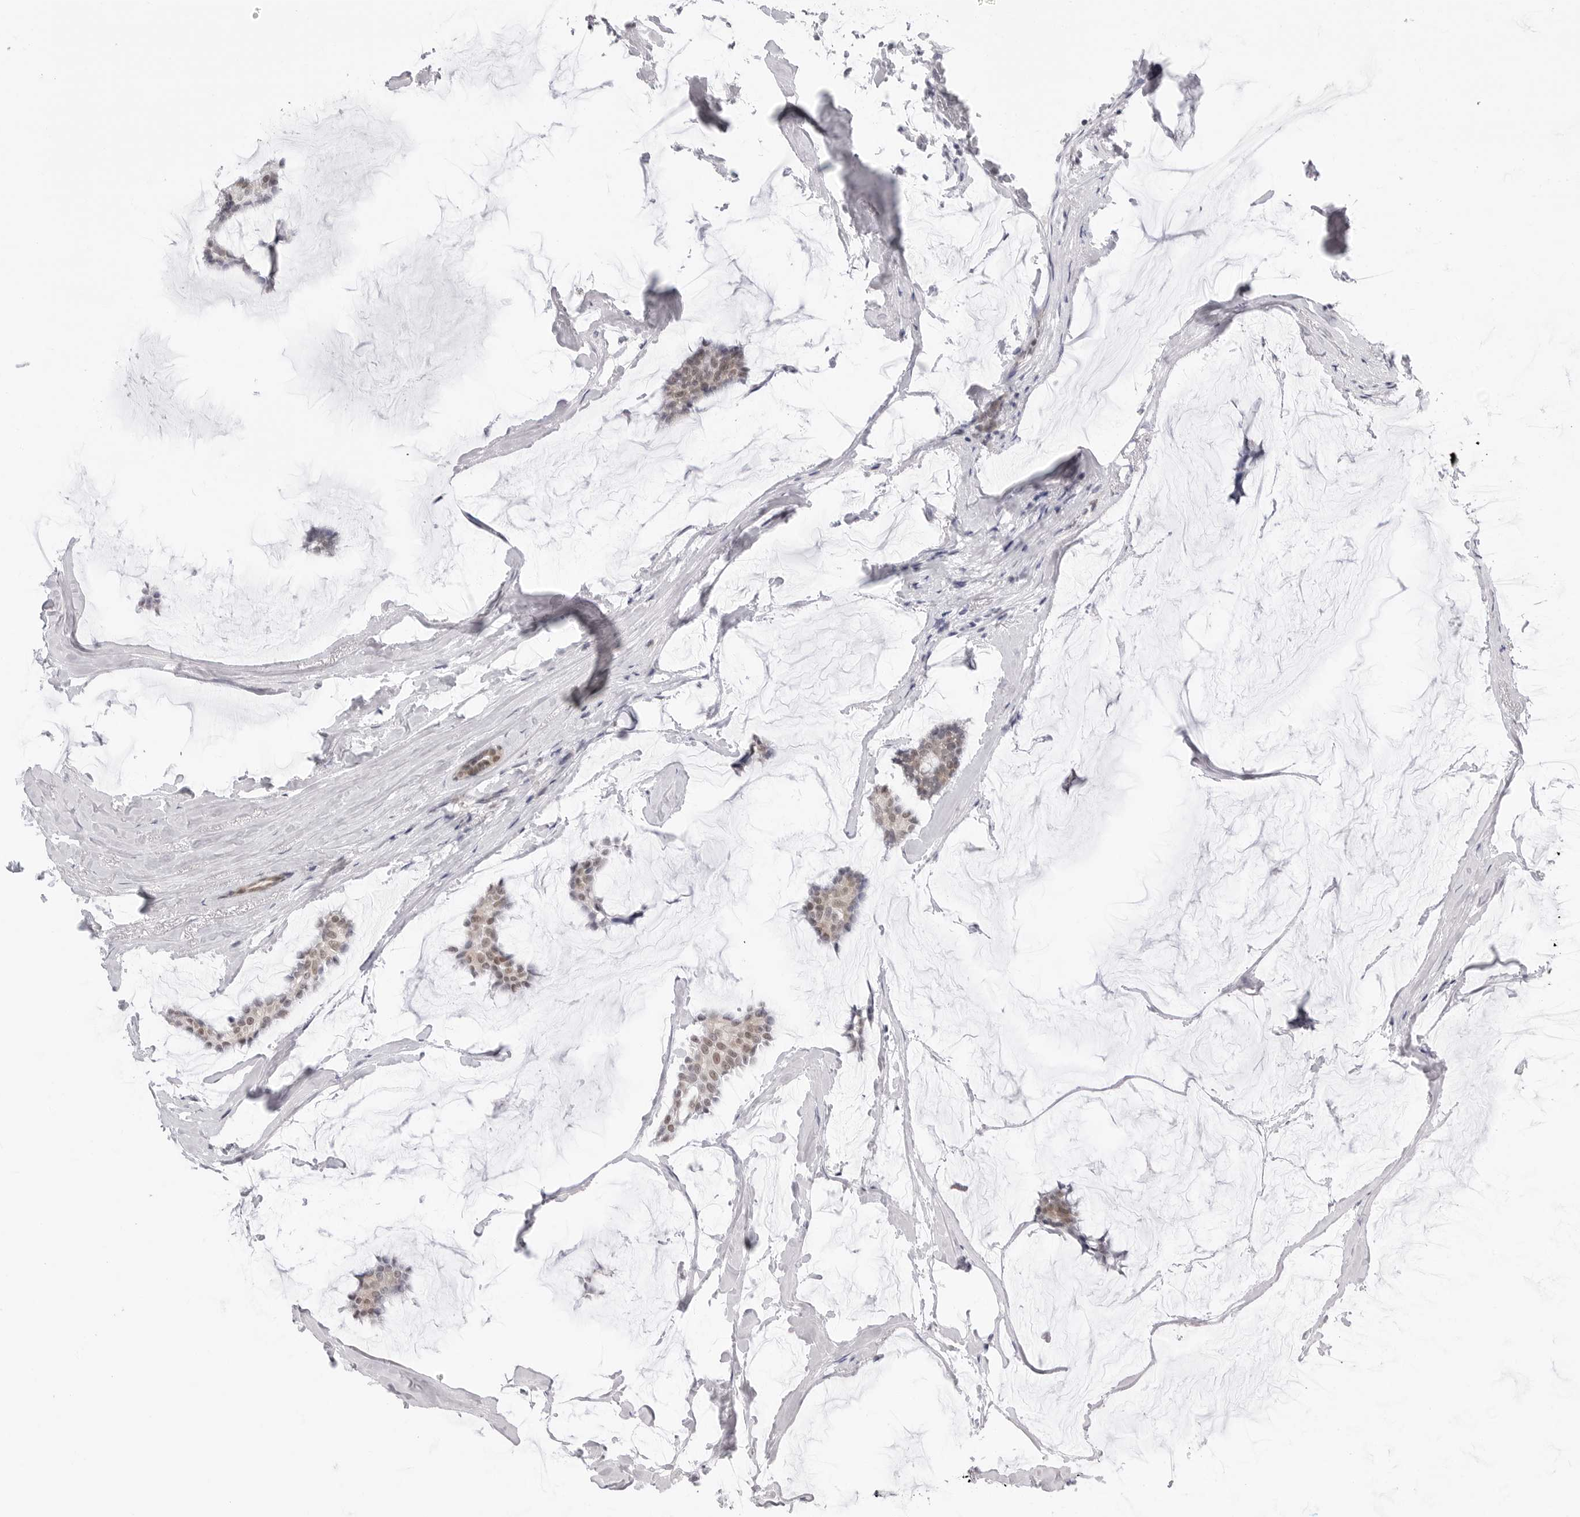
{"staining": {"intensity": "weak", "quantity": "25%-75%", "location": "cytoplasmic/membranous,nuclear"}, "tissue": "breast cancer", "cell_type": "Tumor cells", "image_type": "cancer", "snomed": [{"axis": "morphology", "description": "Duct carcinoma"}, {"axis": "topography", "description": "Breast"}], "caption": "This image demonstrates breast cancer stained with immunohistochemistry (IHC) to label a protein in brown. The cytoplasmic/membranous and nuclear of tumor cells show weak positivity for the protein. Nuclei are counter-stained blue.", "gene": "PPP2R5C", "patient": {"sex": "female", "age": 93}}